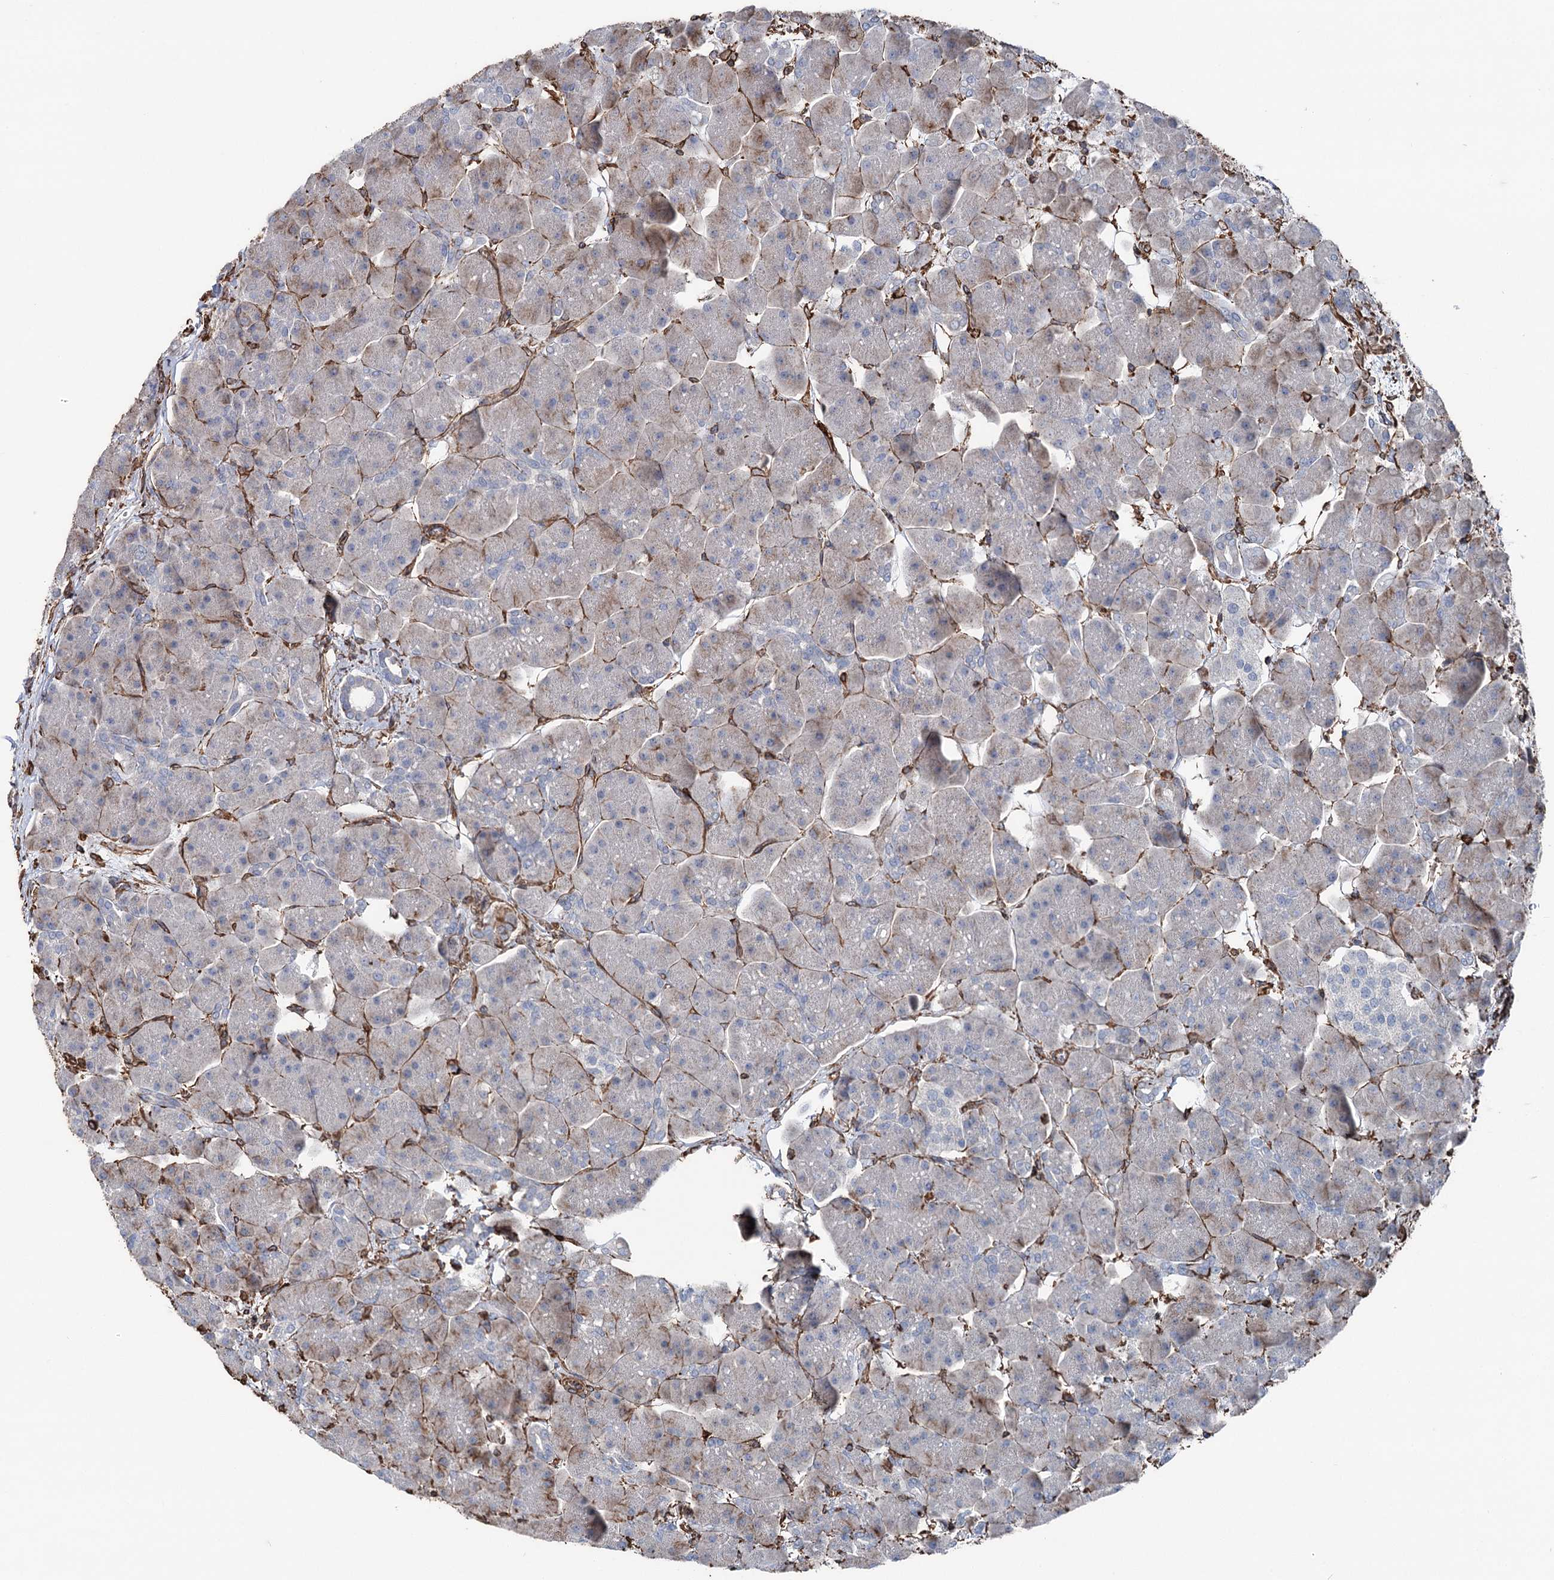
{"staining": {"intensity": "moderate", "quantity": "<25%", "location": "cytoplasmic/membranous"}, "tissue": "pancreas", "cell_type": "Exocrine glandular cells", "image_type": "normal", "snomed": [{"axis": "morphology", "description": "Normal tissue, NOS"}, {"axis": "topography", "description": "Pancreas"}], "caption": "Pancreas stained with DAB immunohistochemistry (IHC) displays low levels of moderate cytoplasmic/membranous staining in about <25% of exocrine glandular cells. (brown staining indicates protein expression, while blue staining denotes nuclei).", "gene": "CLEC4M", "patient": {"sex": "male", "age": 66}}